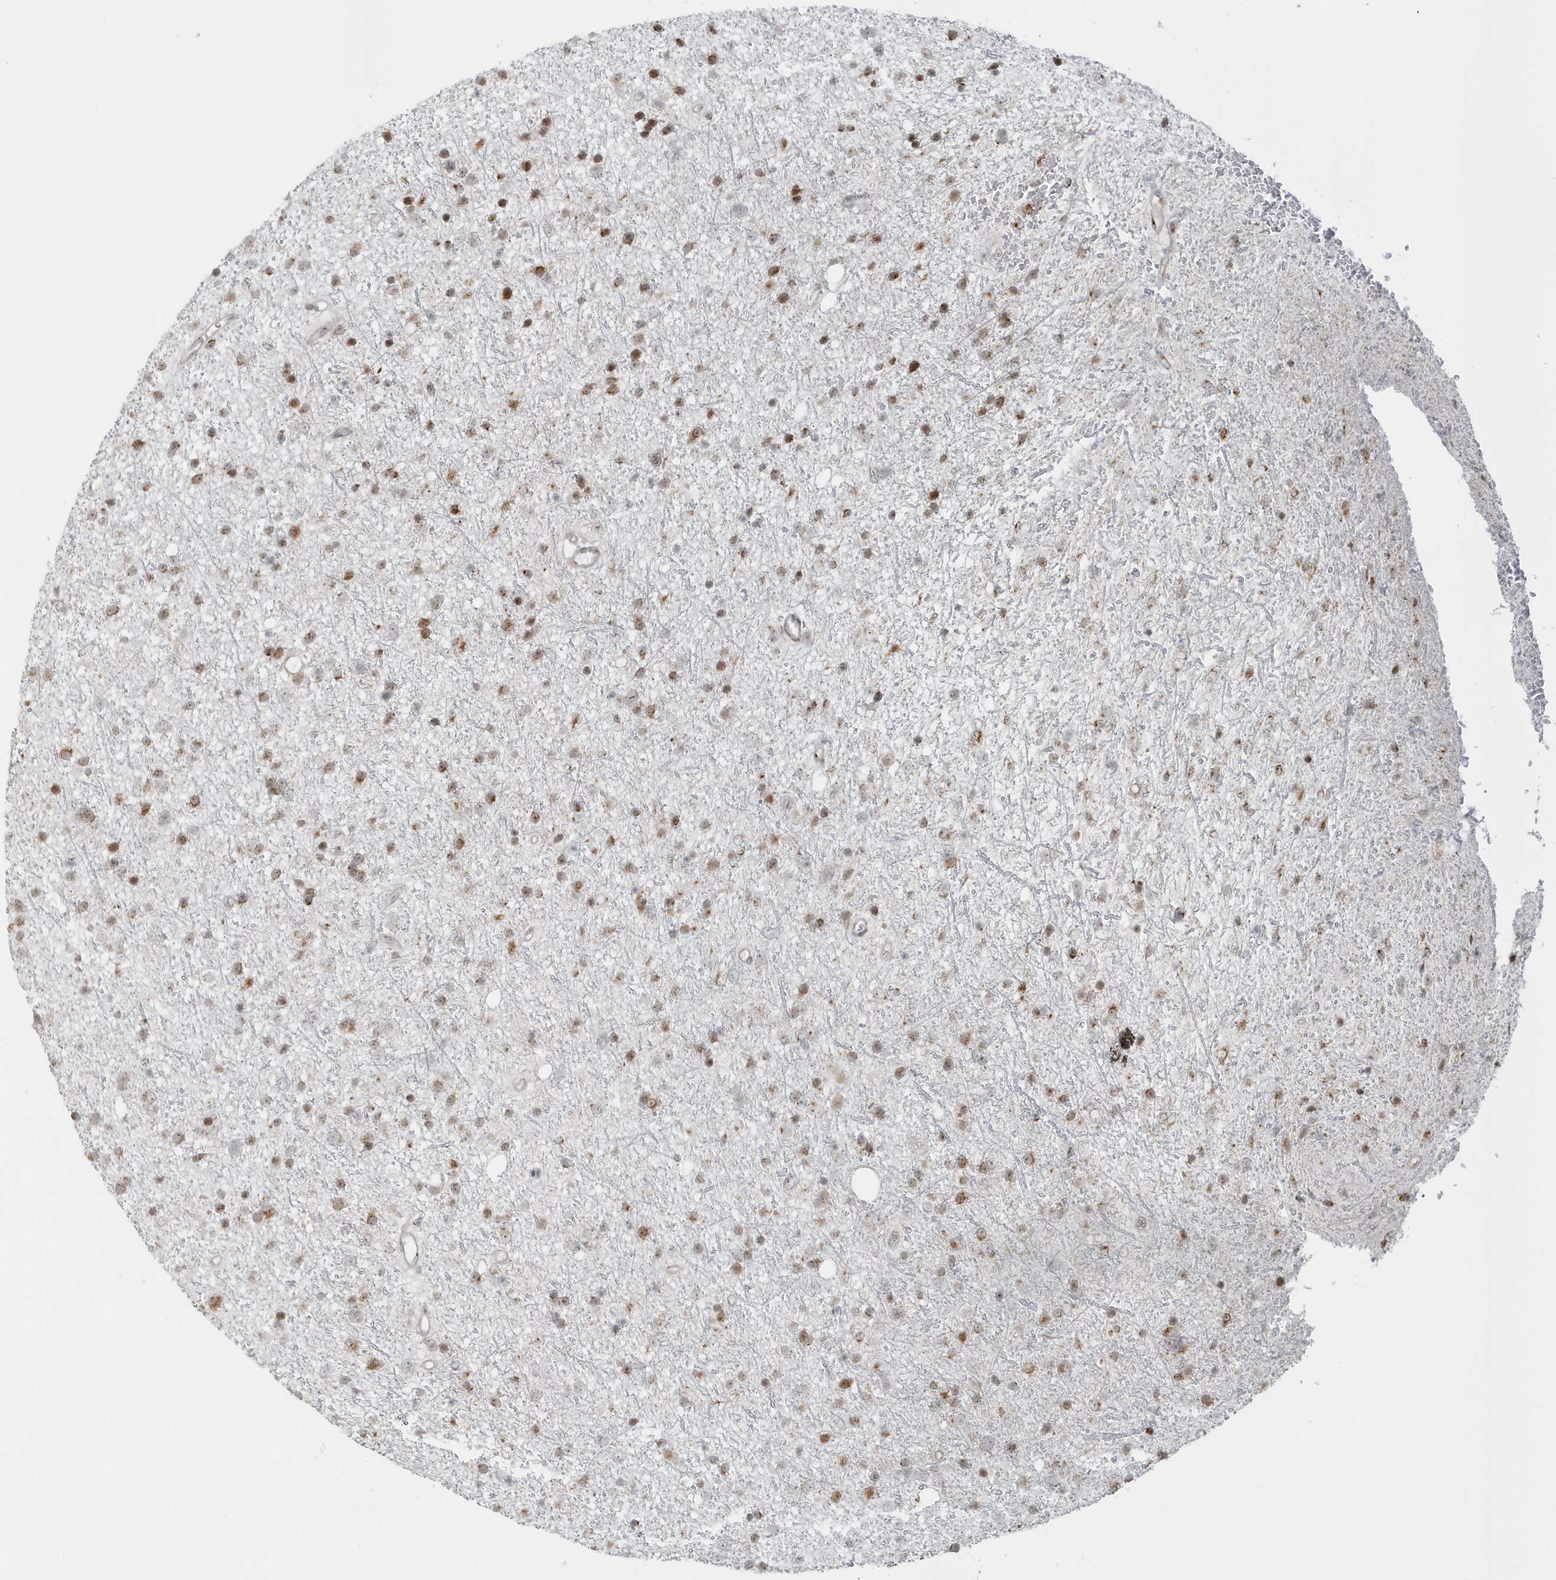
{"staining": {"intensity": "moderate", "quantity": ">75%", "location": "cytoplasmic/membranous"}, "tissue": "glioma", "cell_type": "Tumor cells", "image_type": "cancer", "snomed": [{"axis": "morphology", "description": "Glioma, malignant, Low grade"}, {"axis": "topography", "description": "Cerebral cortex"}], "caption": "DAB (3,3'-diaminobenzidine) immunohistochemical staining of human low-grade glioma (malignant) shows moderate cytoplasmic/membranous protein positivity in about >75% of tumor cells.", "gene": "DHFR", "patient": {"sex": "female", "age": 39}}